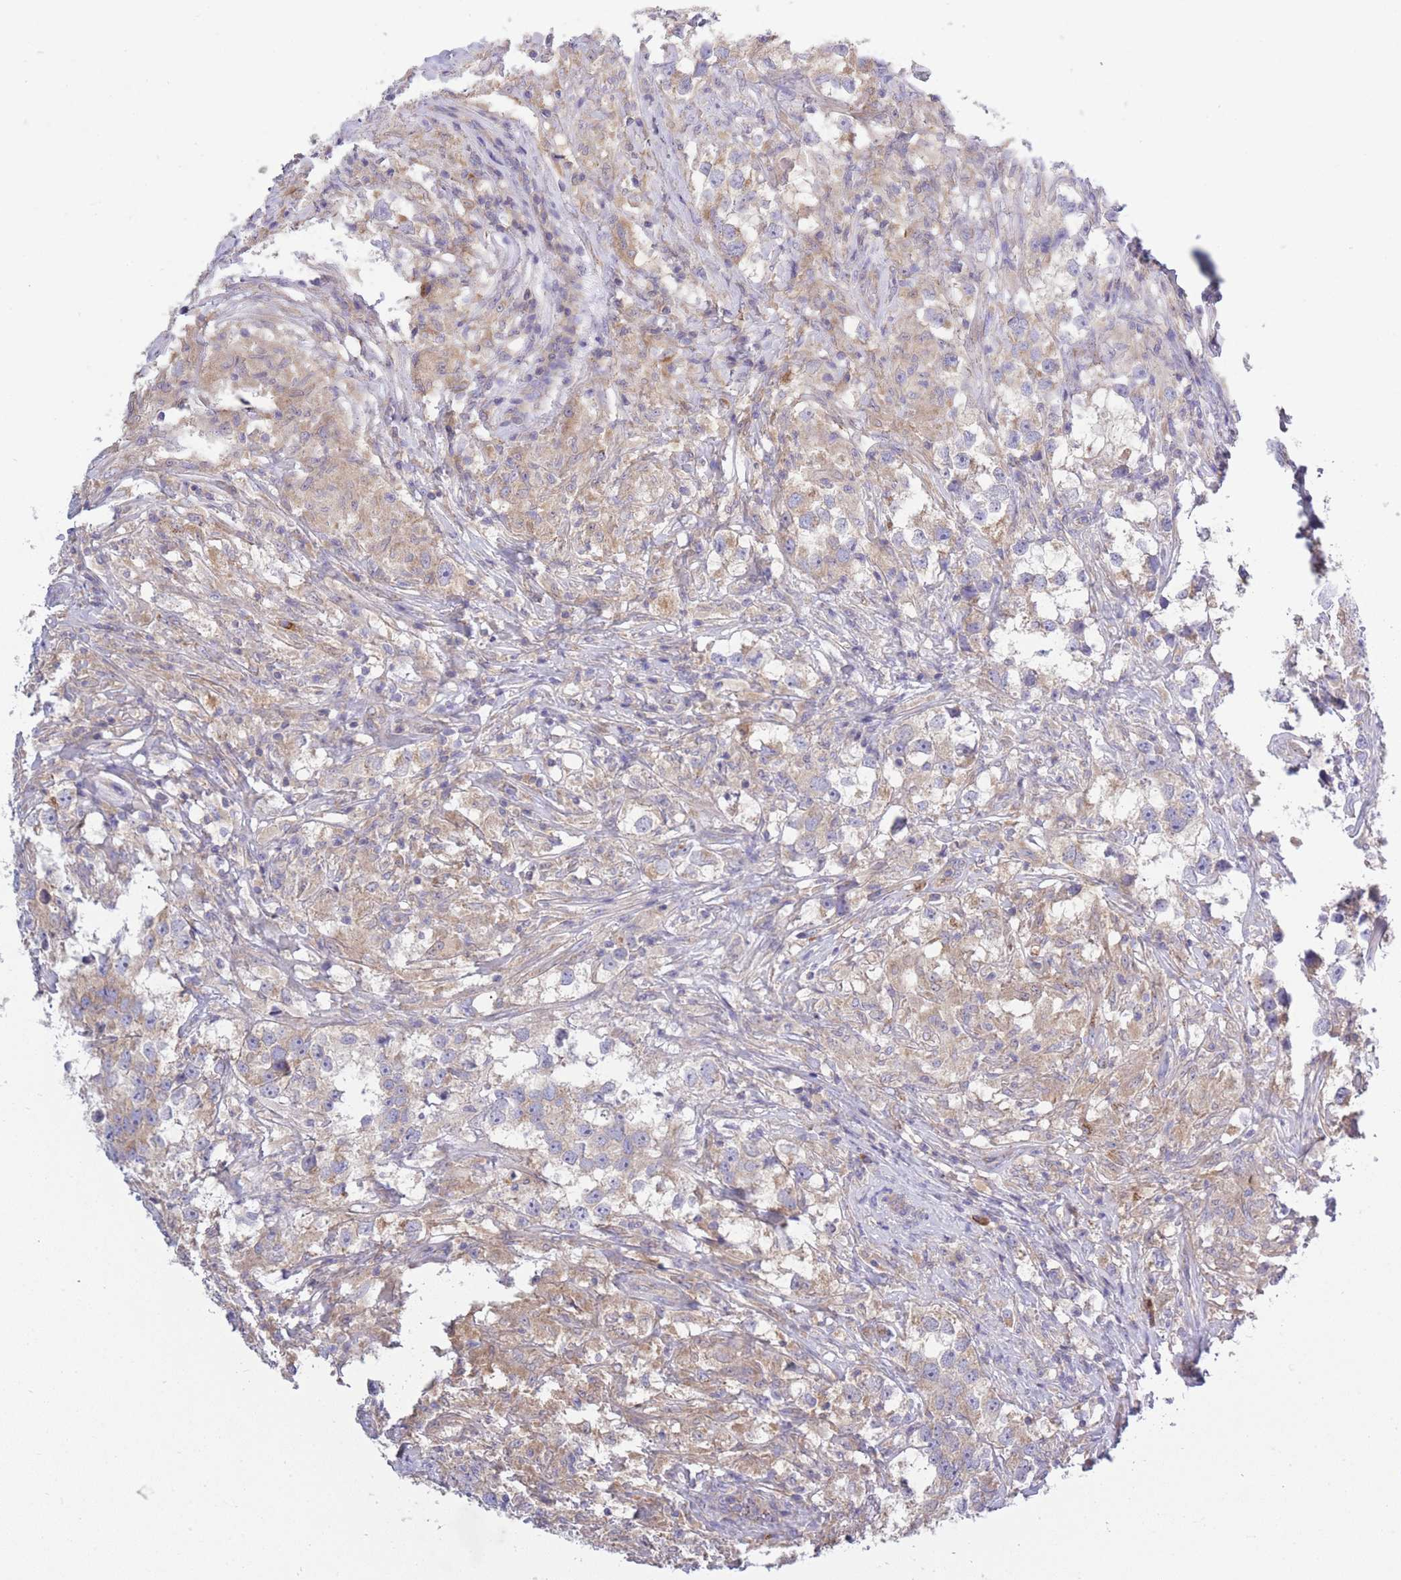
{"staining": {"intensity": "weak", "quantity": "25%-75%", "location": "cytoplasmic/membranous"}, "tissue": "testis cancer", "cell_type": "Tumor cells", "image_type": "cancer", "snomed": [{"axis": "morphology", "description": "Seminoma, NOS"}, {"axis": "topography", "description": "Testis"}], "caption": "Weak cytoplasmic/membranous expression is present in approximately 25%-75% of tumor cells in testis cancer.", "gene": "COPG2", "patient": {"sex": "male", "age": 46}}